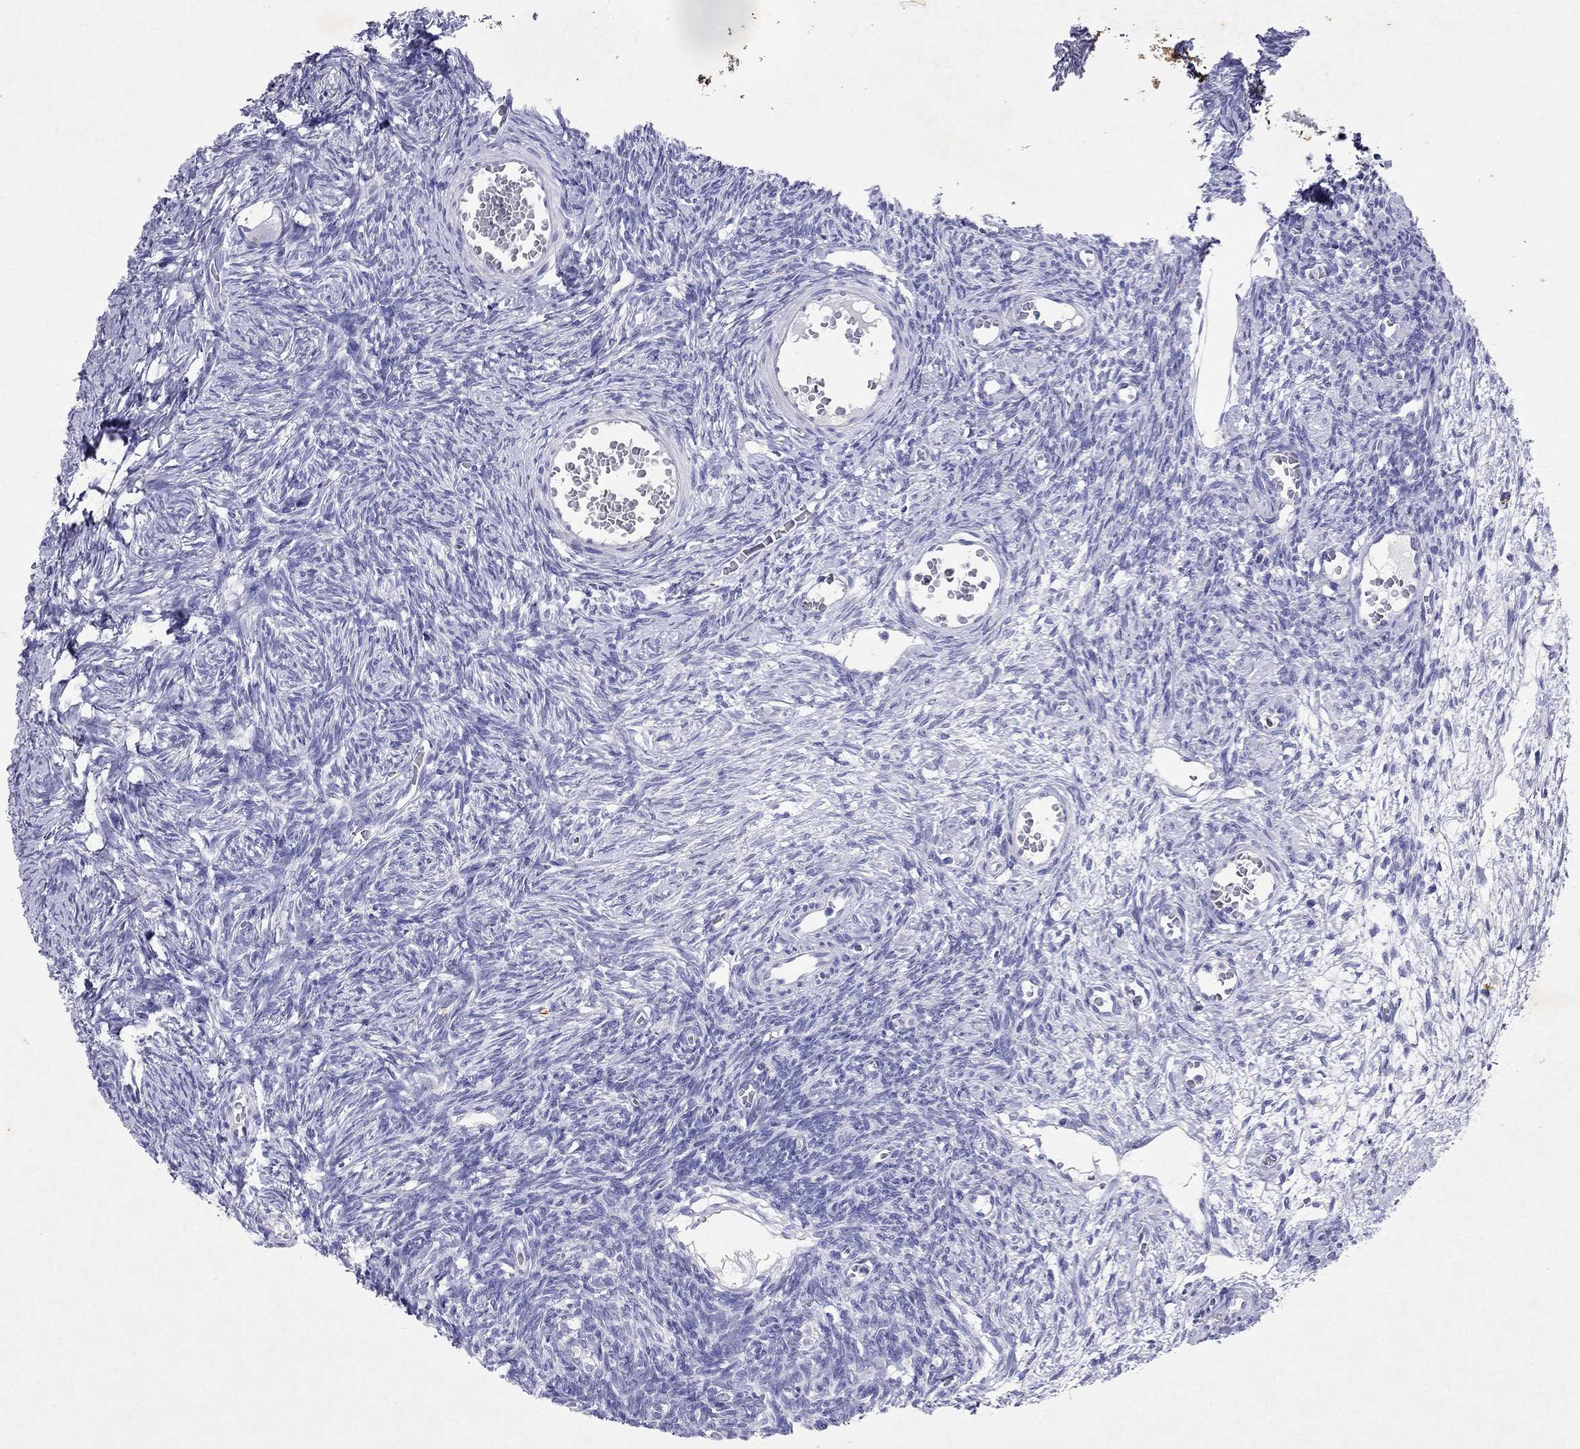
{"staining": {"intensity": "negative", "quantity": "none", "location": "none"}, "tissue": "ovary", "cell_type": "Follicle cells", "image_type": "normal", "snomed": [{"axis": "morphology", "description": "Normal tissue, NOS"}, {"axis": "topography", "description": "Ovary"}], "caption": "Immunohistochemical staining of benign ovary demonstrates no significant positivity in follicle cells.", "gene": "ARMC12", "patient": {"sex": "female", "age": 27}}